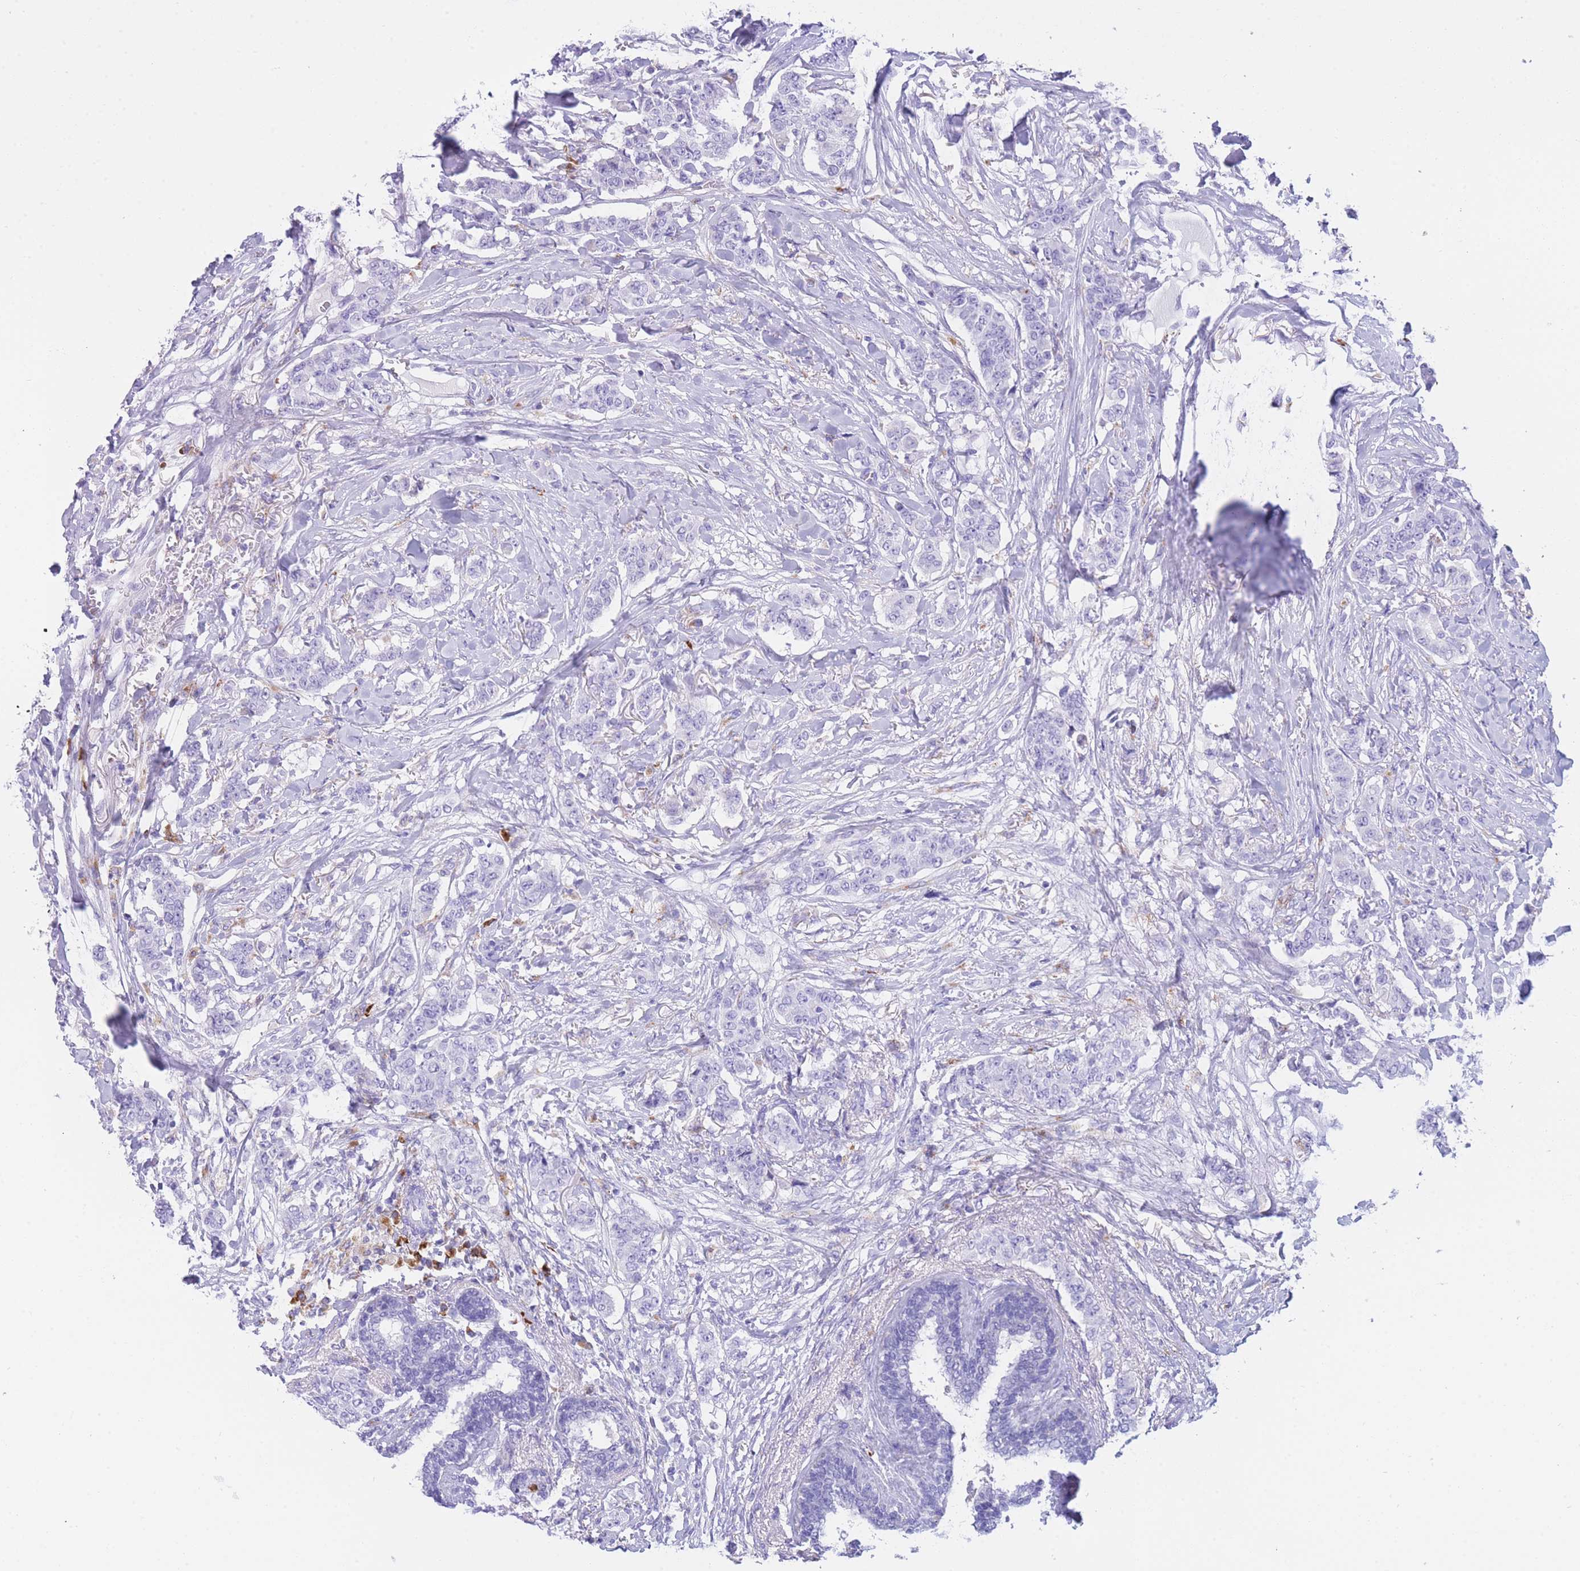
{"staining": {"intensity": "negative", "quantity": "none", "location": "none"}, "tissue": "breast cancer", "cell_type": "Tumor cells", "image_type": "cancer", "snomed": [{"axis": "morphology", "description": "Duct carcinoma"}, {"axis": "topography", "description": "Breast"}], "caption": "Immunohistochemistry of human breast invasive ductal carcinoma demonstrates no positivity in tumor cells.", "gene": "PLBD1", "patient": {"sex": "female", "age": 40}}